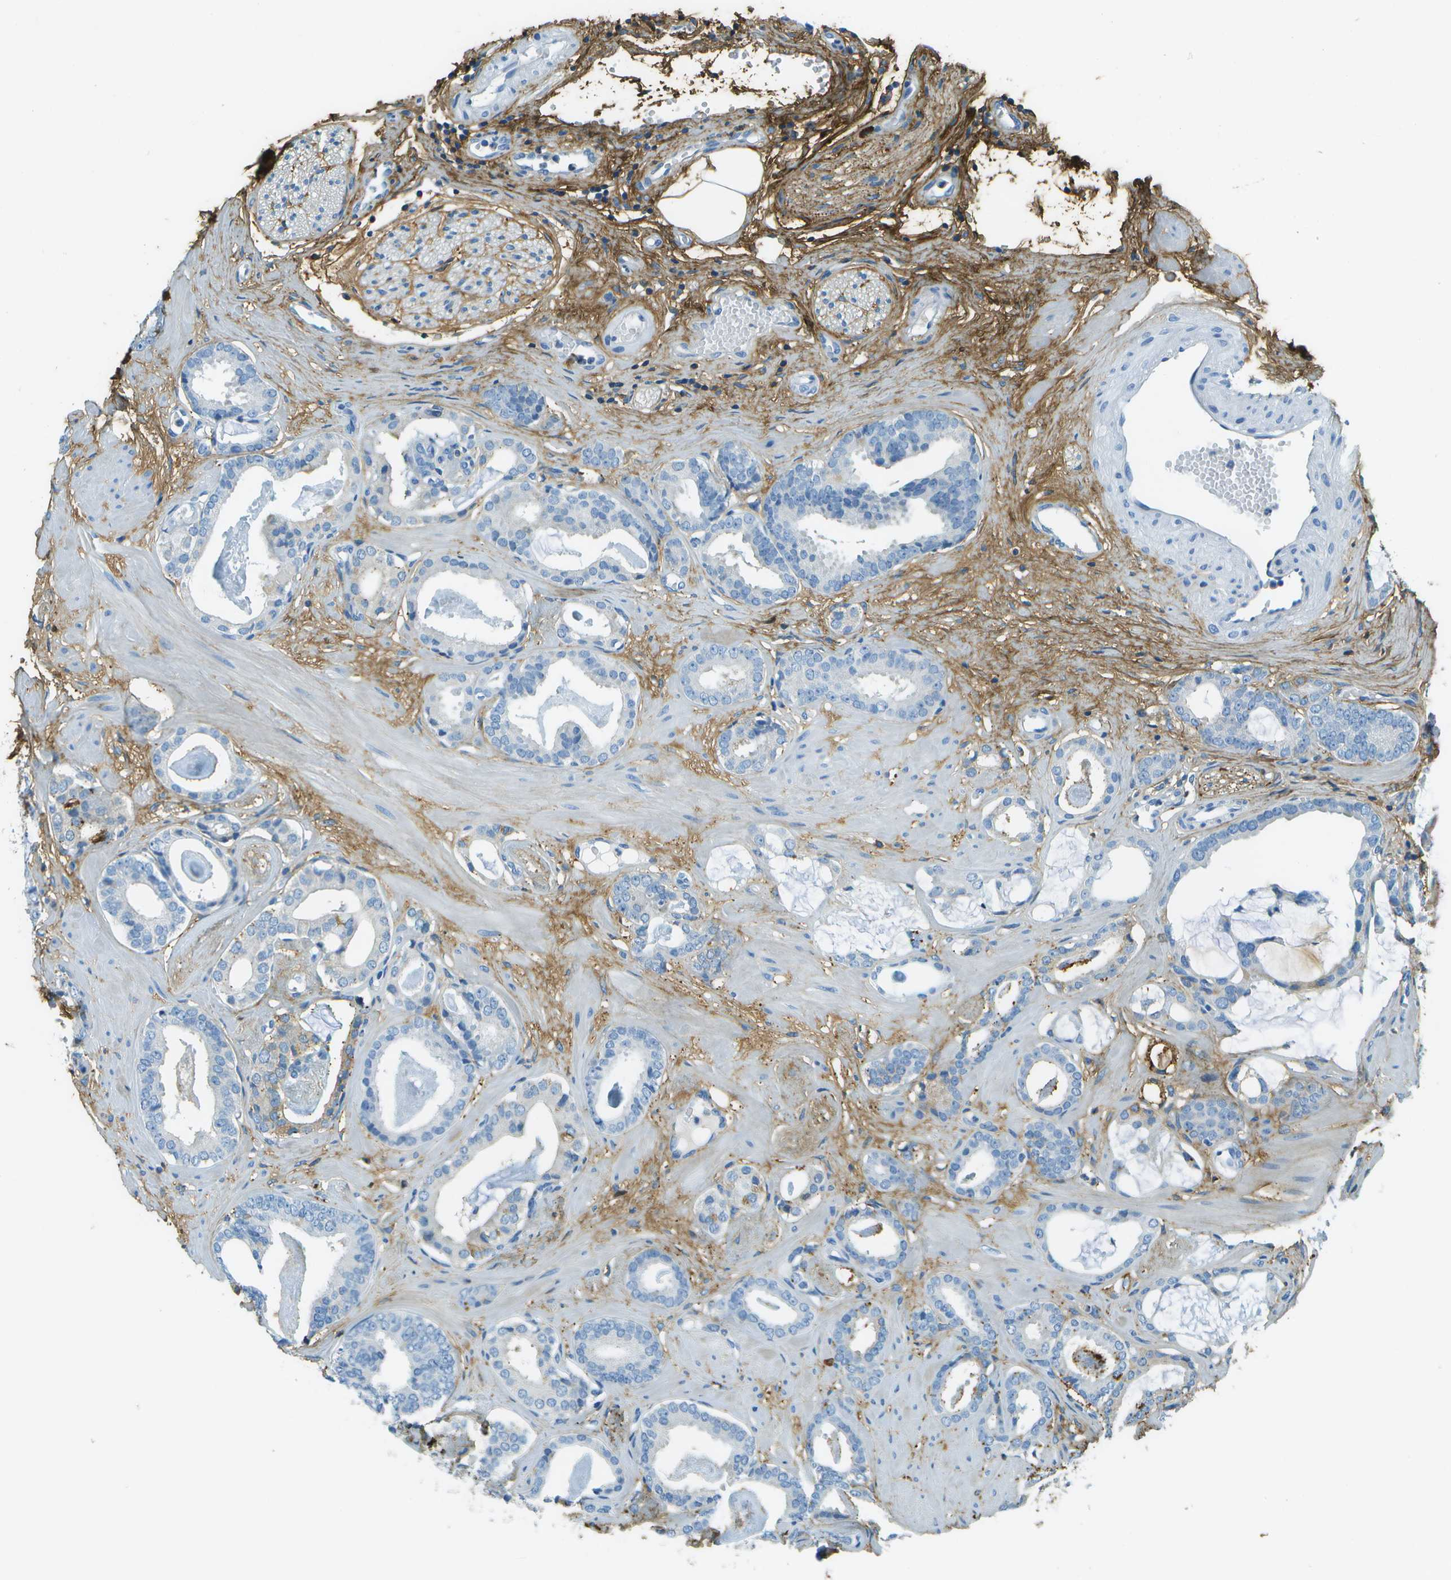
{"staining": {"intensity": "negative", "quantity": "none", "location": "none"}, "tissue": "prostate cancer", "cell_type": "Tumor cells", "image_type": "cancer", "snomed": [{"axis": "morphology", "description": "Adenocarcinoma, Low grade"}, {"axis": "topography", "description": "Prostate"}], "caption": "Micrograph shows no protein positivity in tumor cells of prostate adenocarcinoma (low-grade) tissue.", "gene": "DCN", "patient": {"sex": "male", "age": 53}}